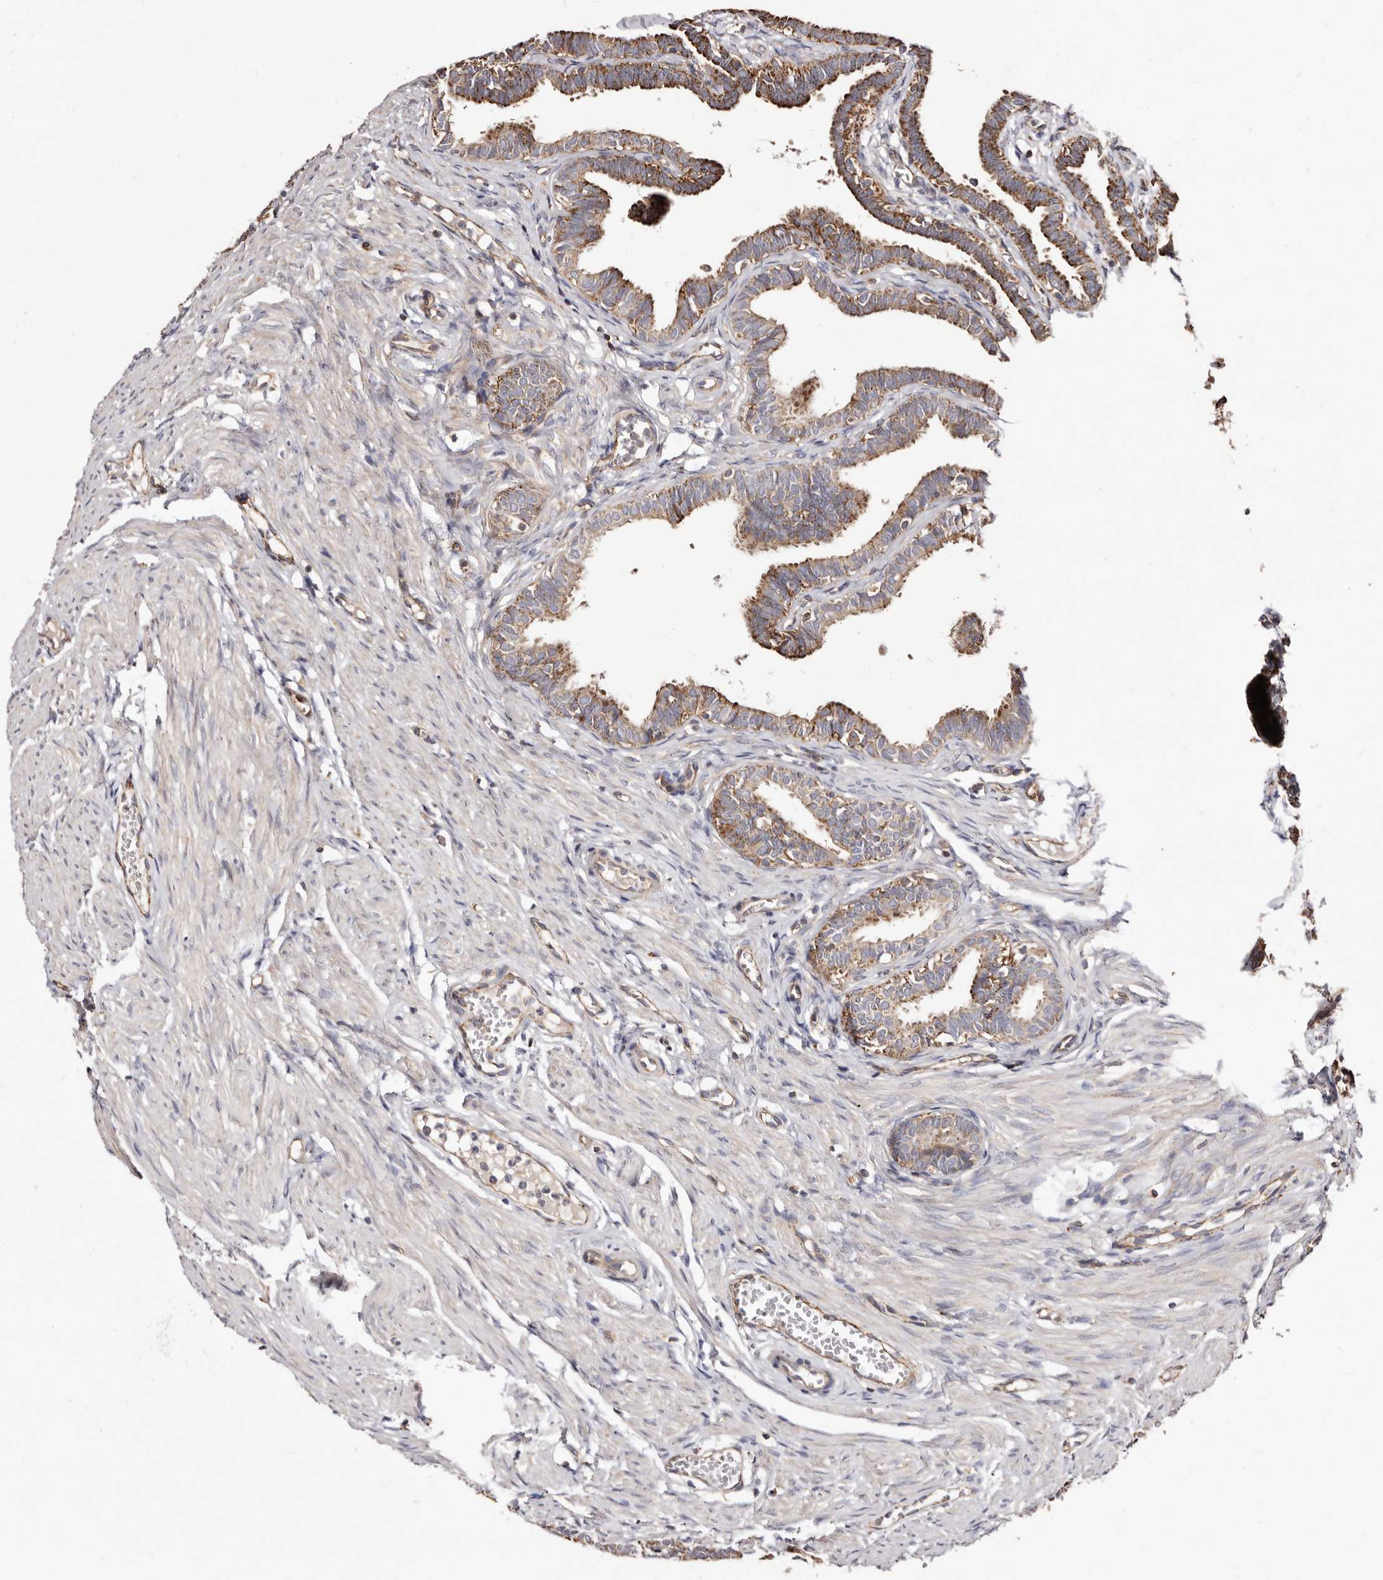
{"staining": {"intensity": "moderate", "quantity": ">75%", "location": "cytoplasmic/membranous"}, "tissue": "fallopian tube", "cell_type": "Glandular cells", "image_type": "normal", "snomed": [{"axis": "morphology", "description": "Normal tissue, NOS"}, {"axis": "topography", "description": "Fallopian tube"}, {"axis": "topography", "description": "Ovary"}], "caption": "A histopathology image of fallopian tube stained for a protein exhibits moderate cytoplasmic/membranous brown staining in glandular cells.", "gene": "LUZP1", "patient": {"sex": "female", "age": 23}}